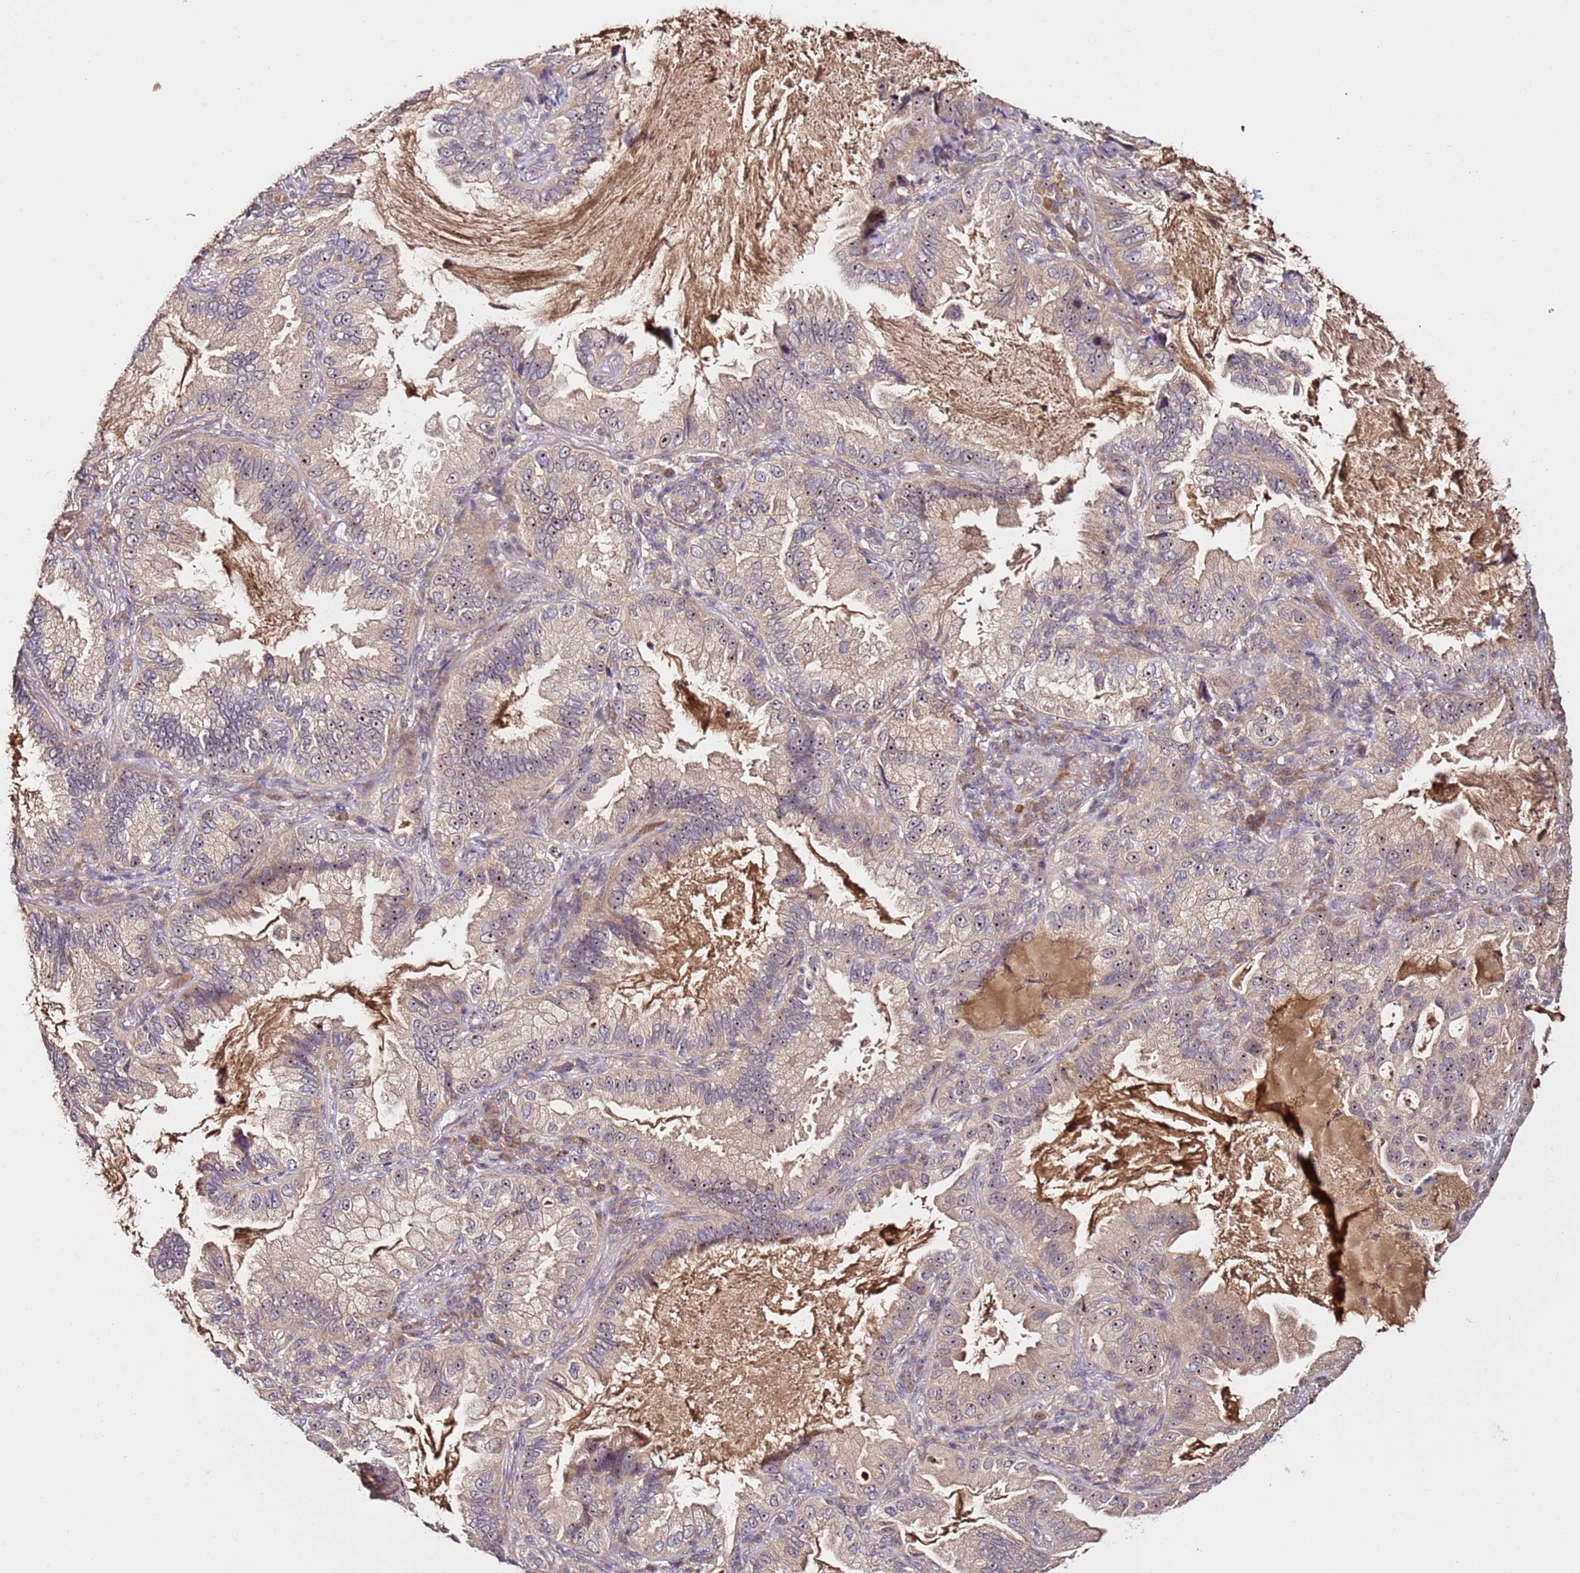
{"staining": {"intensity": "weak", "quantity": "25%-75%", "location": "cytoplasmic/membranous,nuclear"}, "tissue": "lung cancer", "cell_type": "Tumor cells", "image_type": "cancer", "snomed": [{"axis": "morphology", "description": "Adenocarcinoma, NOS"}, {"axis": "topography", "description": "Lung"}], "caption": "Lung cancer tissue reveals weak cytoplasmic/membranous and nuclear positivity in approximately 25%-75% of tumor cells, visualized by immunohistochemistry. (Stains: DAB (3,3'-diaminobenzidine) in brown, nuclei in blue, Microscopy: brightfield microscopy at high magnification).", "gene": "DDX27", "patient": {"sex": "female", "age": 69}}